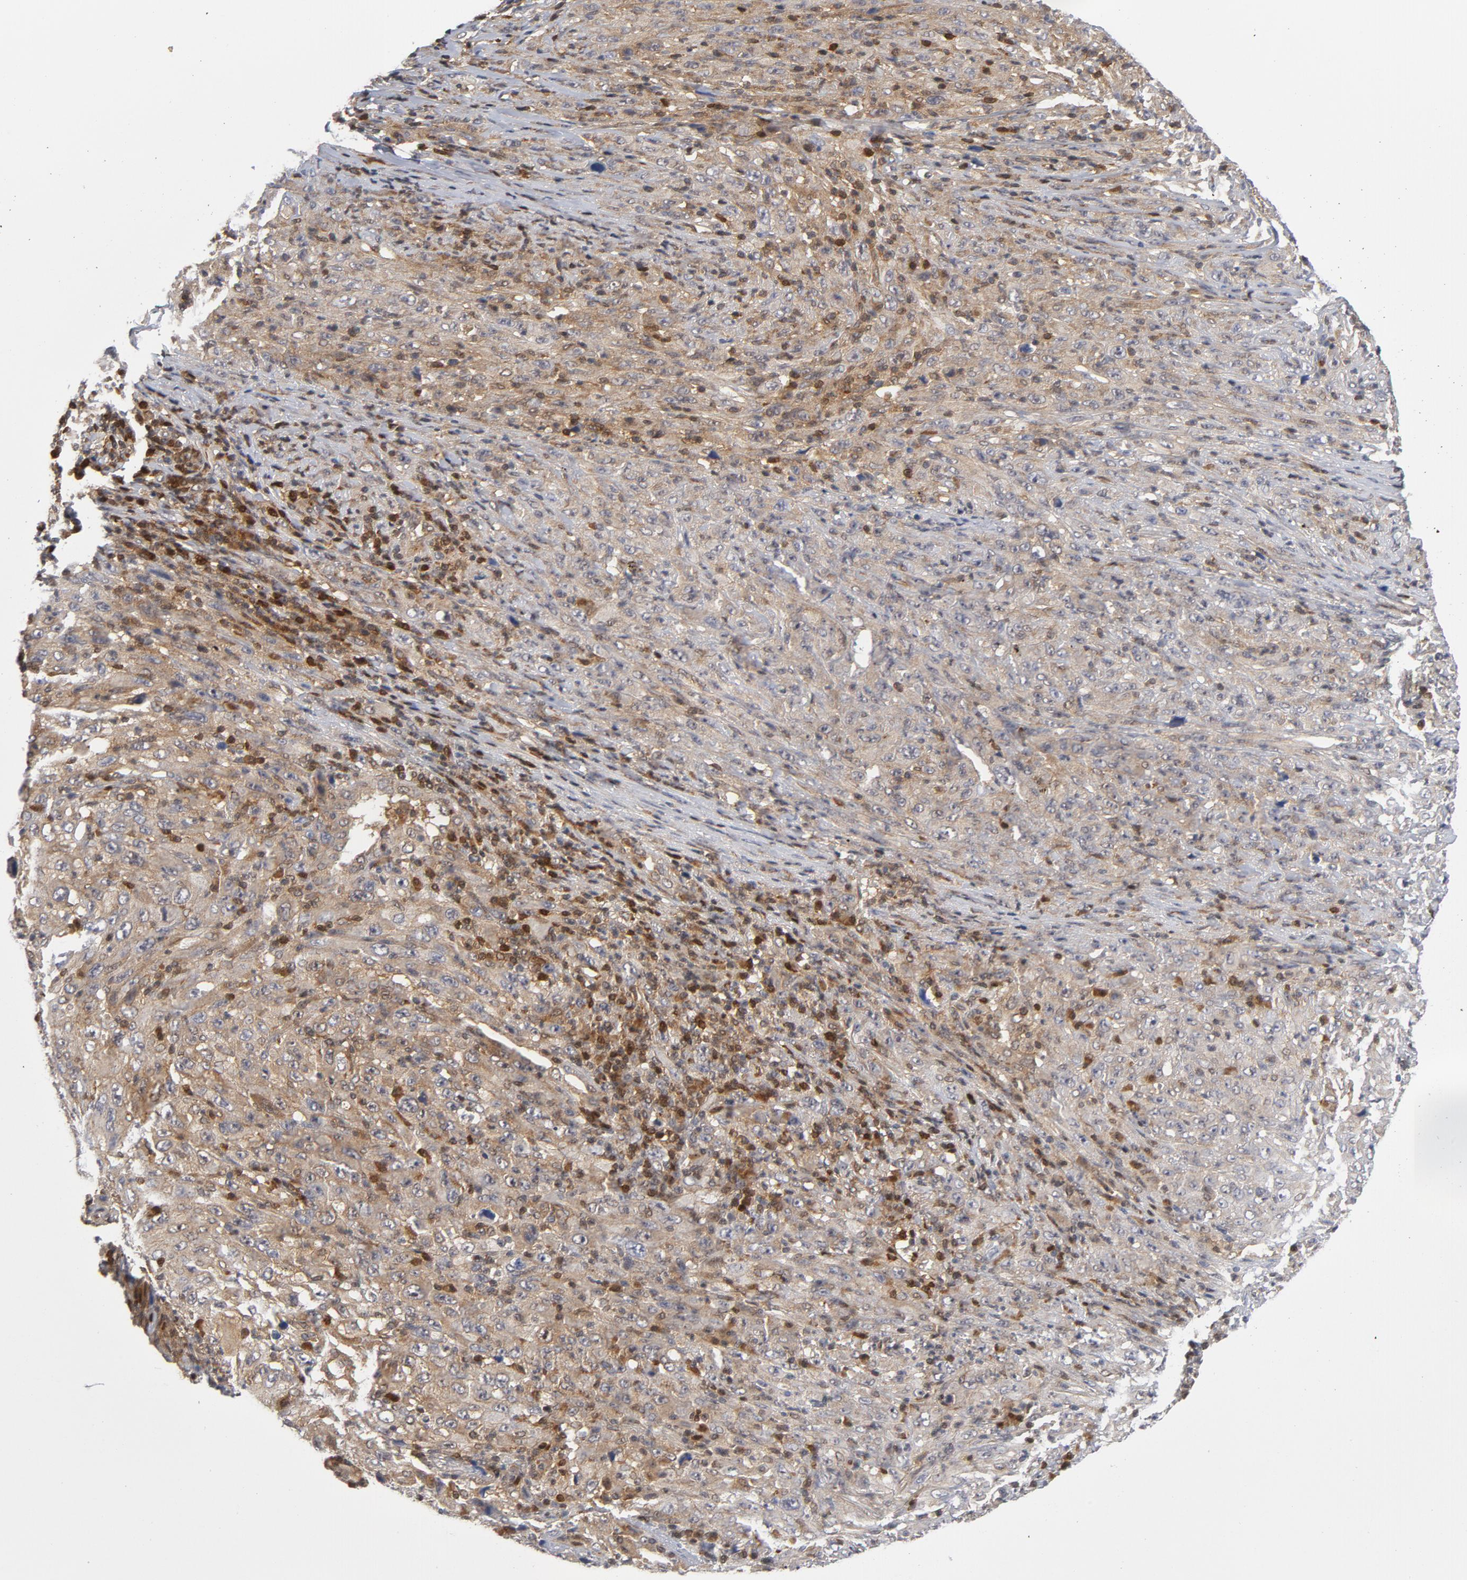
{"staining": {"intensity": "weak", "quantity": ">75%", "location": "cytoplasmic/membranous"}, "tissue": "melanoma", "cell_type": "Tumor cells", "image_type": "cancer", "snomed": [{"axis": "morphology", "description": "Malignant melanoma, Metastatic site"}, {"axis": "topography", "description": "Skin"}], "caption": "High-power microscopy captured an IHC image of melanoma, revealing weak cytoplasmic/membranous positivity in approximately >75% of tumor cells. (Stains: DAB (3,3'-diaminobenzidine) in brown, nuclei in blue, Microscopy: brightfield microscopy at high magnification).", "gene": "TRADD", "patient": {"sex": "female", "age": 56}}